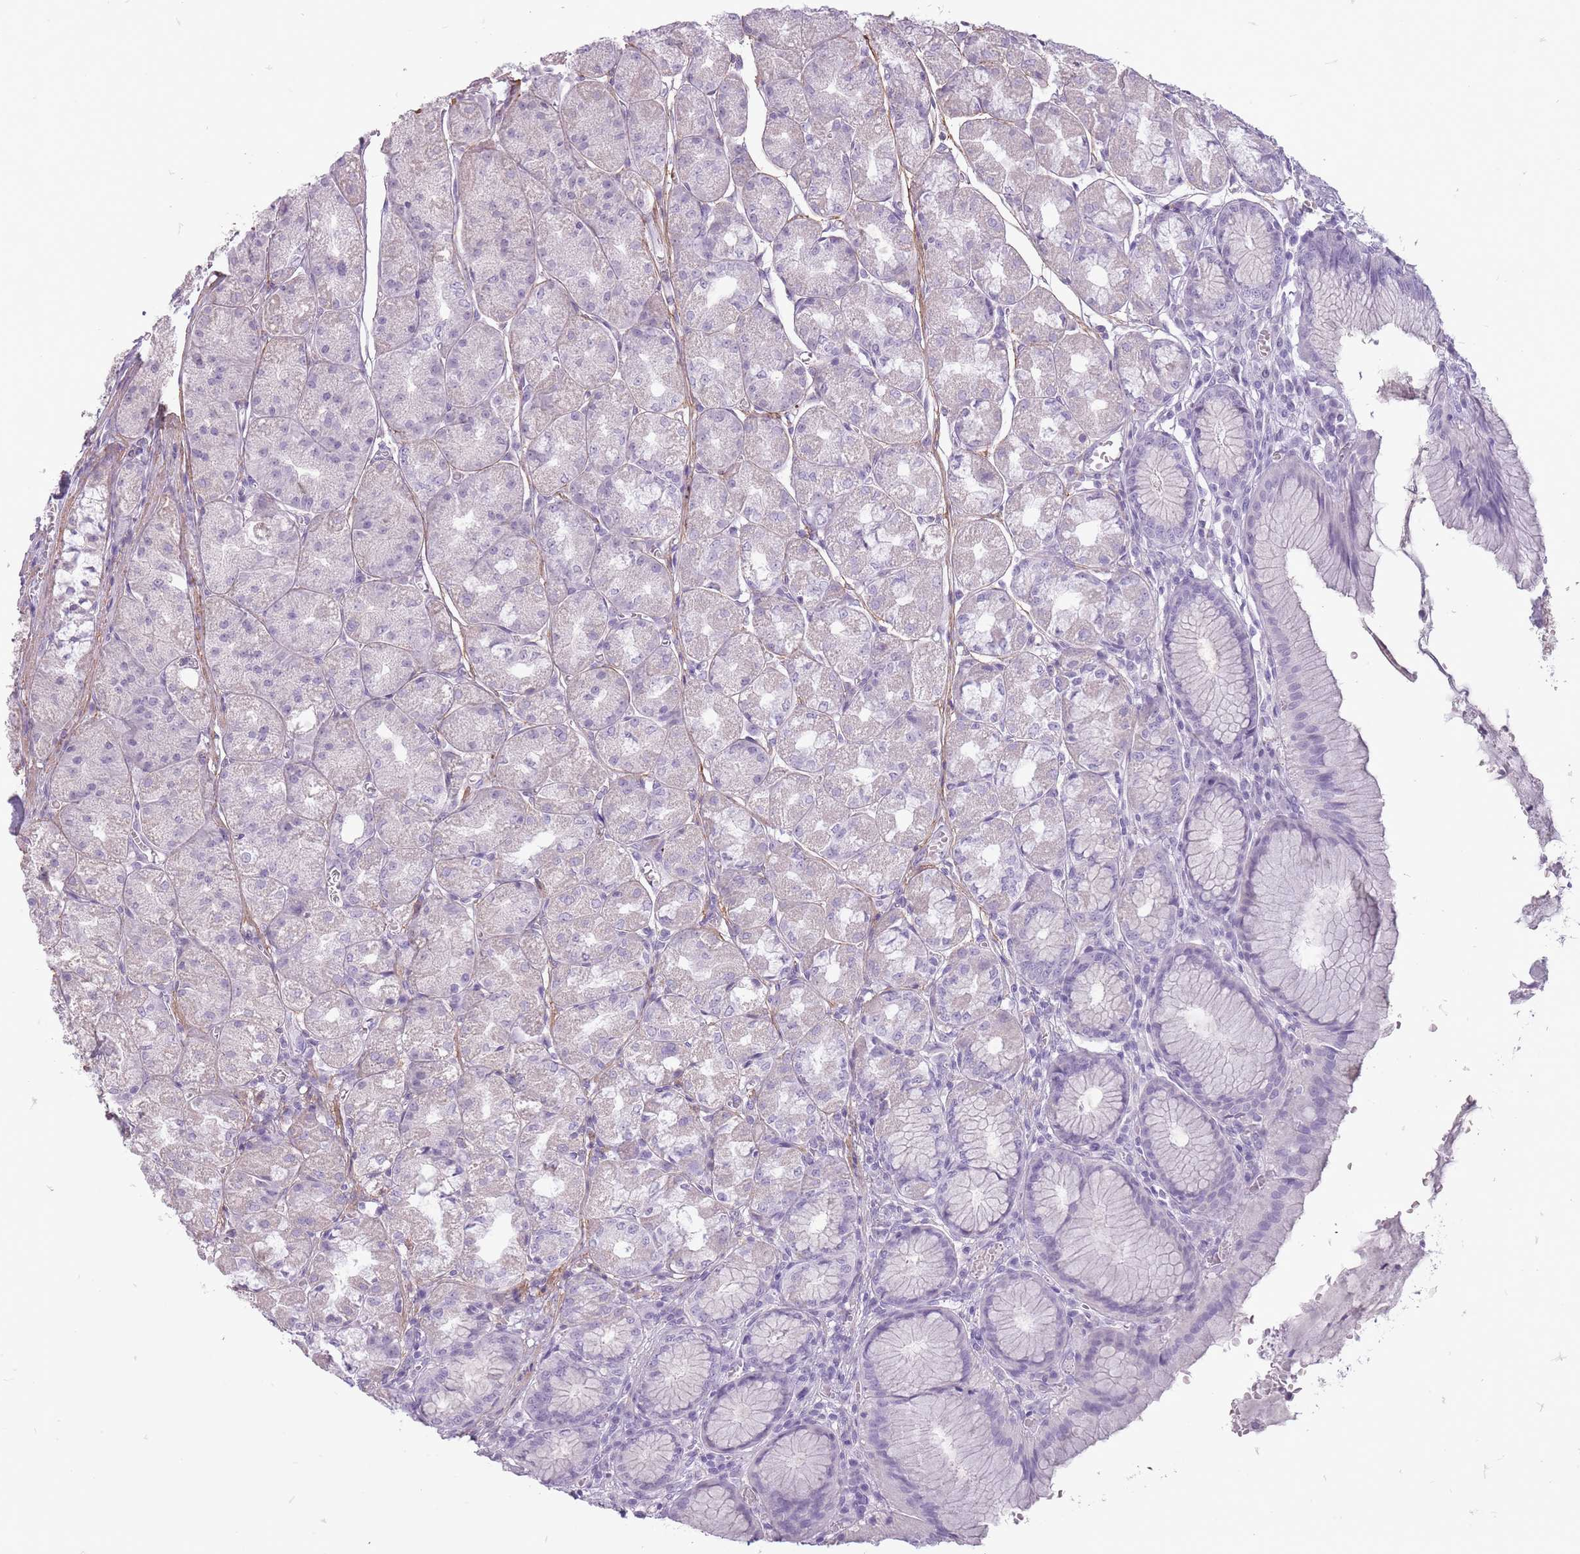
{"staining": {"intensity": "negative", "quantity": "none", "location": "none"}, "tissue": "stomach", "cell_type": "Glandular cells", "image_type": "normal", "snomed": [{"axis": "morphology", "description": "Normal tissue, NOS"}, {"axis": "topography", "description": "Stomach"}], "caption": "Immunohistochemistry of normal stomach shows no positivity in glandular cells.", "gene": "RFX4", "patient": {"sex": "male", "age": 55}}